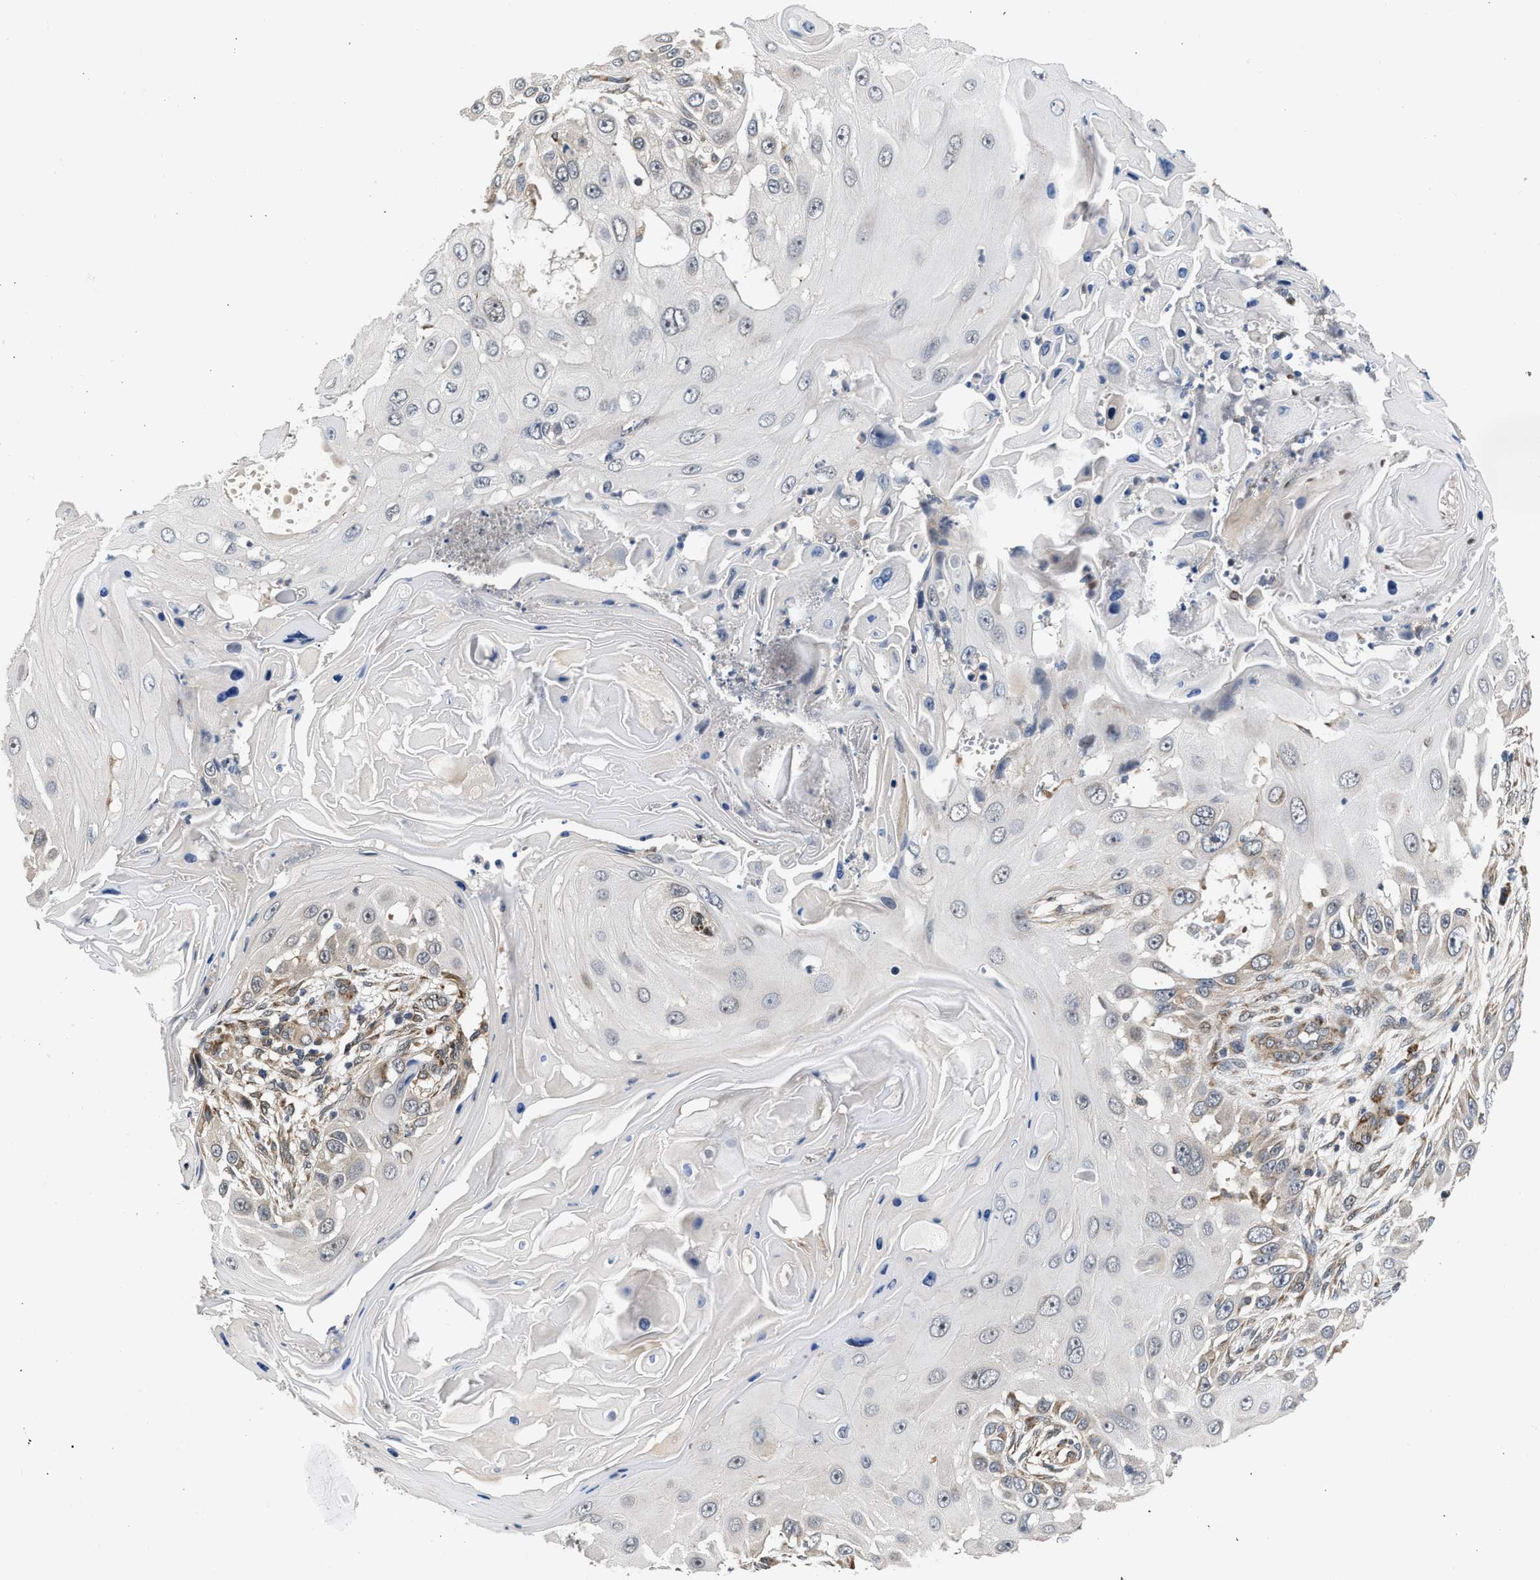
{"staining": {"intensity": "moderate", "quantity": "<25%", "location": "cytoplasmic/membranous"}, "tissue": "skin cancer", "cell_type": "Tumor cells", "image_type": "cancer", "snomed": [{"axis": "morphology", "description": "Squamous cell carcinoma, NOS"}, {"axis": "topography", "description": "Skin"}], "caption": "High-magnification brightfield microscopy of squamous cell carcinoma (skin) stained with DAB (3,3'-diaminobenzidine) (brown) and counterstained with hematoxylin (blue). tumor cells exhibit moderate cytoplasmic/membranous staining is seen in about<25% of cells.", "gene": "POLG2", "patient": {"sex": "female", "age": 44}}